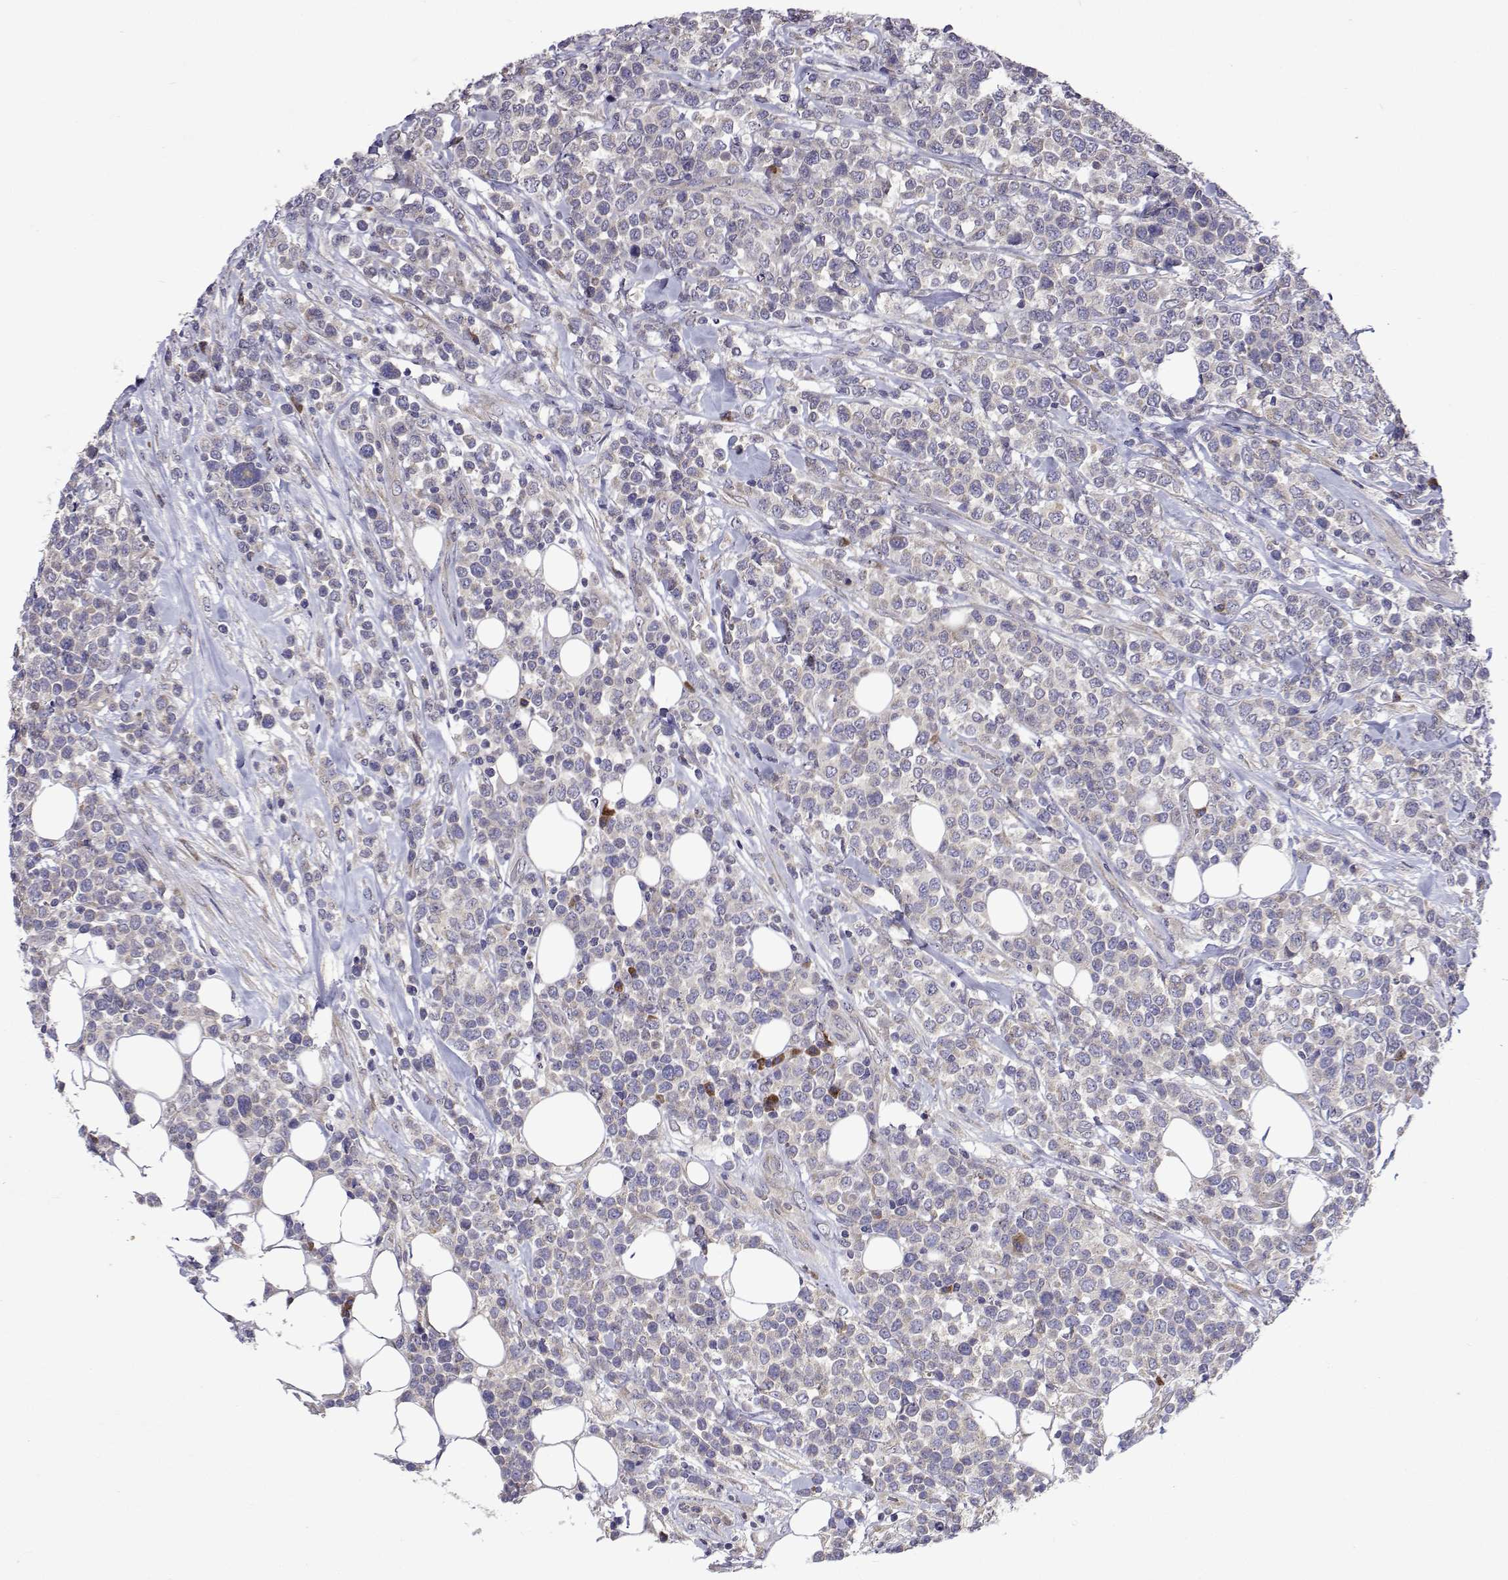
{"staining": {"intensity": "negative", "quantity": "none", "location": "none"}, "tissue": "lymphoma", "cell_type": "Tumor cells", "image_type": "cancer", "snomed": [{"axis": "morphology", "description": "Malignant lymphoma, non-Hodgkin's type, High grade"}, {"axis": "topography", "description": "Soft tissue"}], "caption": "IHC micrograph of neoplastic tissue: human malignant lymphoma, non-Hodgkin's type (high-grade) stained with DAB displays no significant protein positivity in tumor cells.", "gene": "TARBP2", "patient": {"sex": "female", "age": 56}}